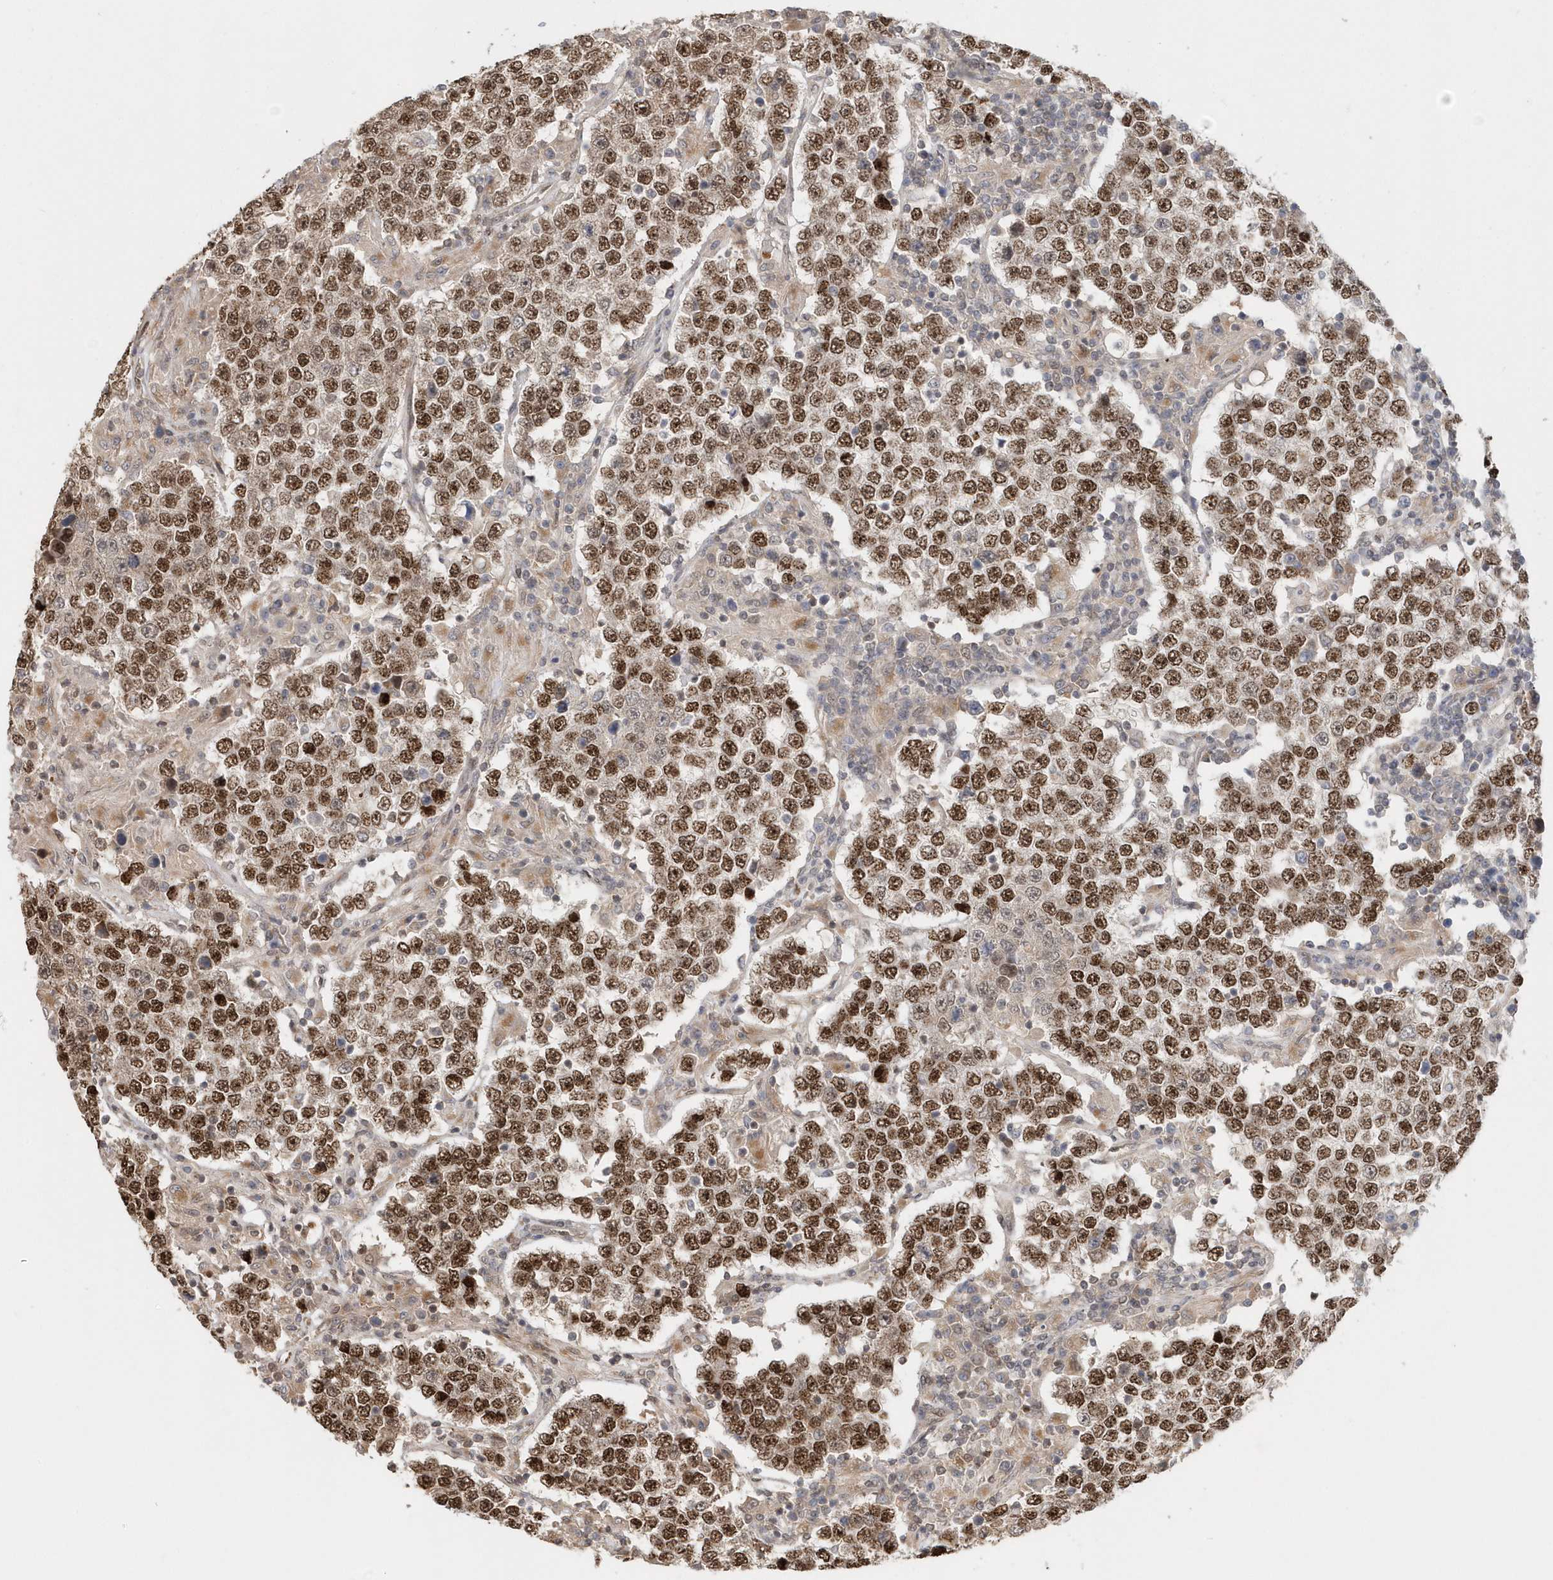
{"staining": {"intensity": "strong", "quantity": ">75%", "location": "nuclear"}, "tissue": "testis cancer", "cell_type": "Tumor cells", "image_type": "cancer", "snomed": [{"axis": "morphology", "description": "Normal tissue, NOS"}, {"axis": "morphology", "description": "Urothelial carcinoma, High grade"}, {"axis": "morphology", "description": "Seminoma, NOS"}, {"axis": "morphology", "description": "Carcinoma, Embryonal, NOS"}, {"axis": "topography", "description": "Urinary bladder"}, {"axis": "topography", "description": "Testis"}], "caption": "Human testis cancer (seminoma) stained with a protein marker shows strong staining in tumor cells.", "gene": "SUMO2", "patient": {"sex": "male", "age": 41}}